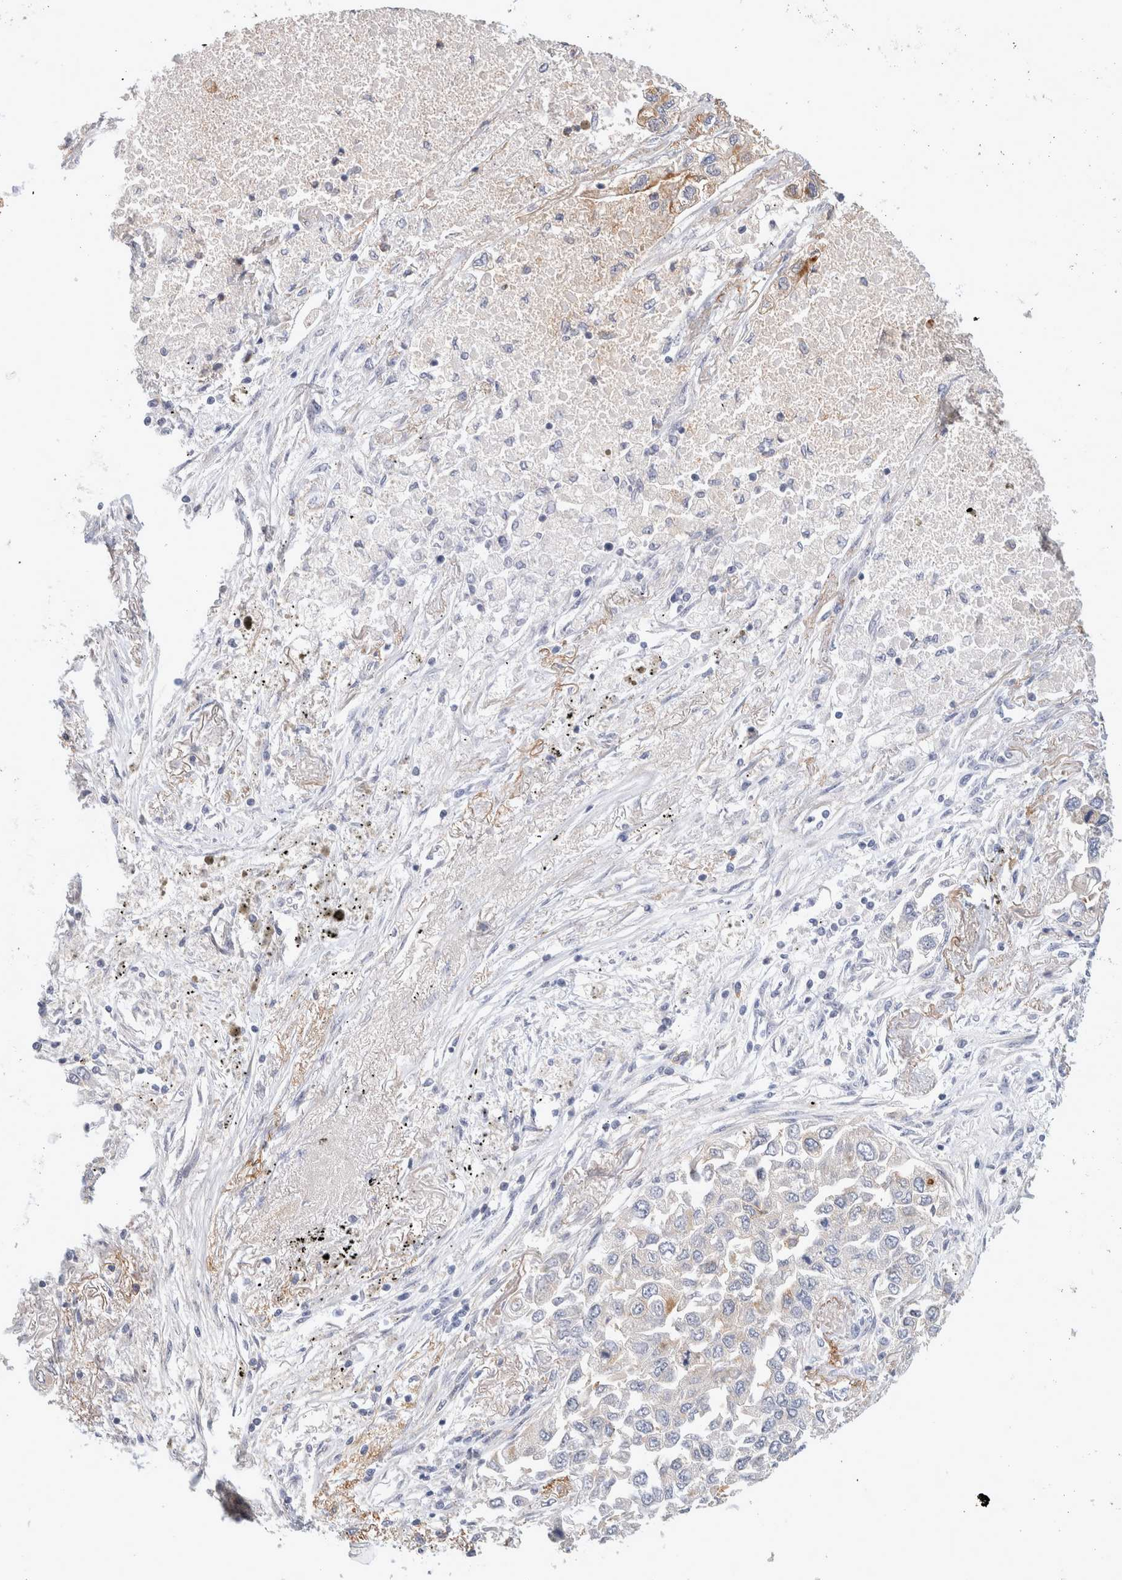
{"staining": {"intensity": "negative", "quantity": "none", "location": "none"}, "tissue": "lung cancer", "cell_type": "Tumor cells", "image_type": "cancer", "snomed": [{"axis": "morphology", "description": "Inflammation, NOS"}, {"axis": "morphology", "description": "Adenocarcinoma, NOS"}, {"axis": "topography", "description": "Lung"}], "caption": "Tumor cells are negative for protein expression in human lung cancer (adenocarcinoma).", "gene": "CD55", "patient": {"sex": "male", "age": 63}}